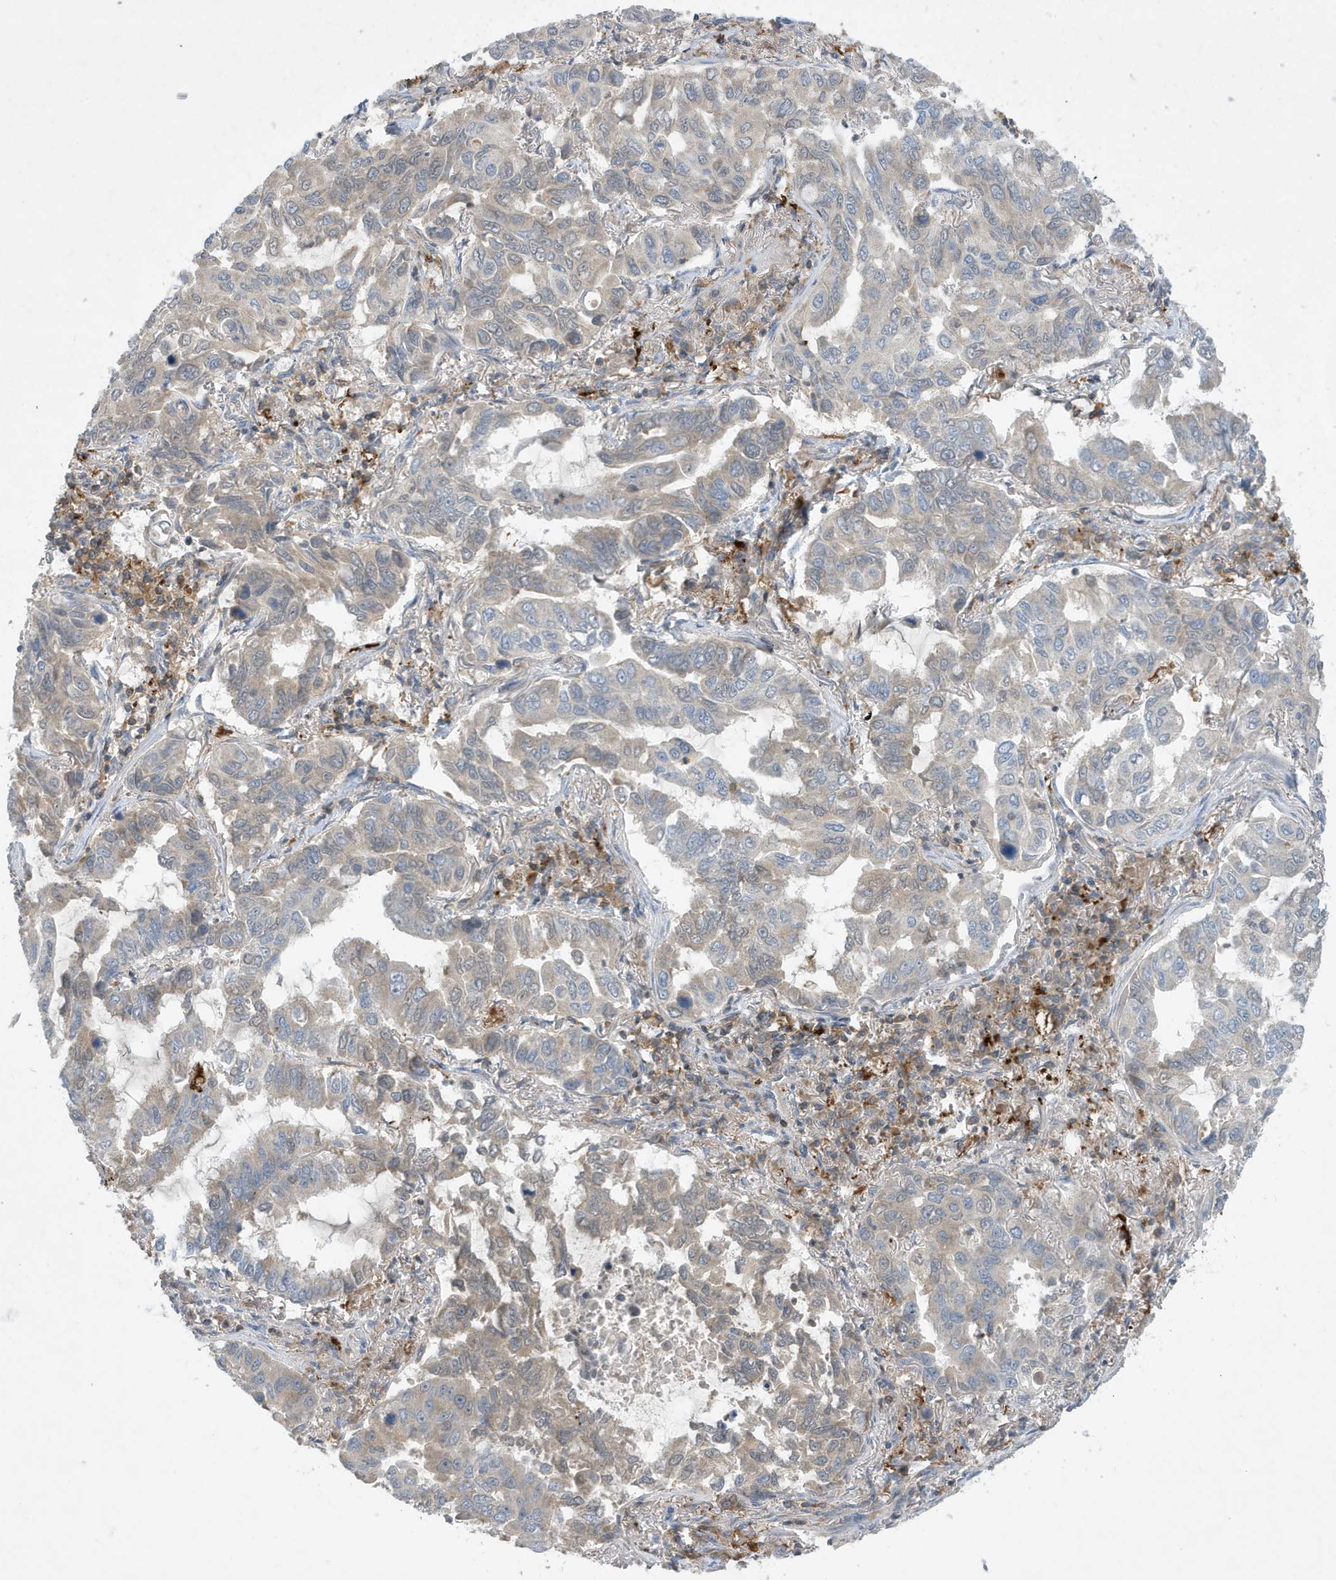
{"staining": {"intensity": "negative", "quantity": "none", "location": "none"}, "tissue": "lung cancer", "cell_type": "Tumor cells", "image_type": "cancer", "snomed": [{"axis": "morphology", "description": "Adenocarcinoma, NOS"}, {"axis": "topography", "description": "Lung"}], "caption": "The micrograph exhibits no significant positivity in tumor cells of lung cancer.", "gene": "NSUN3", "patient": {"sex": "male", "age": 64}}